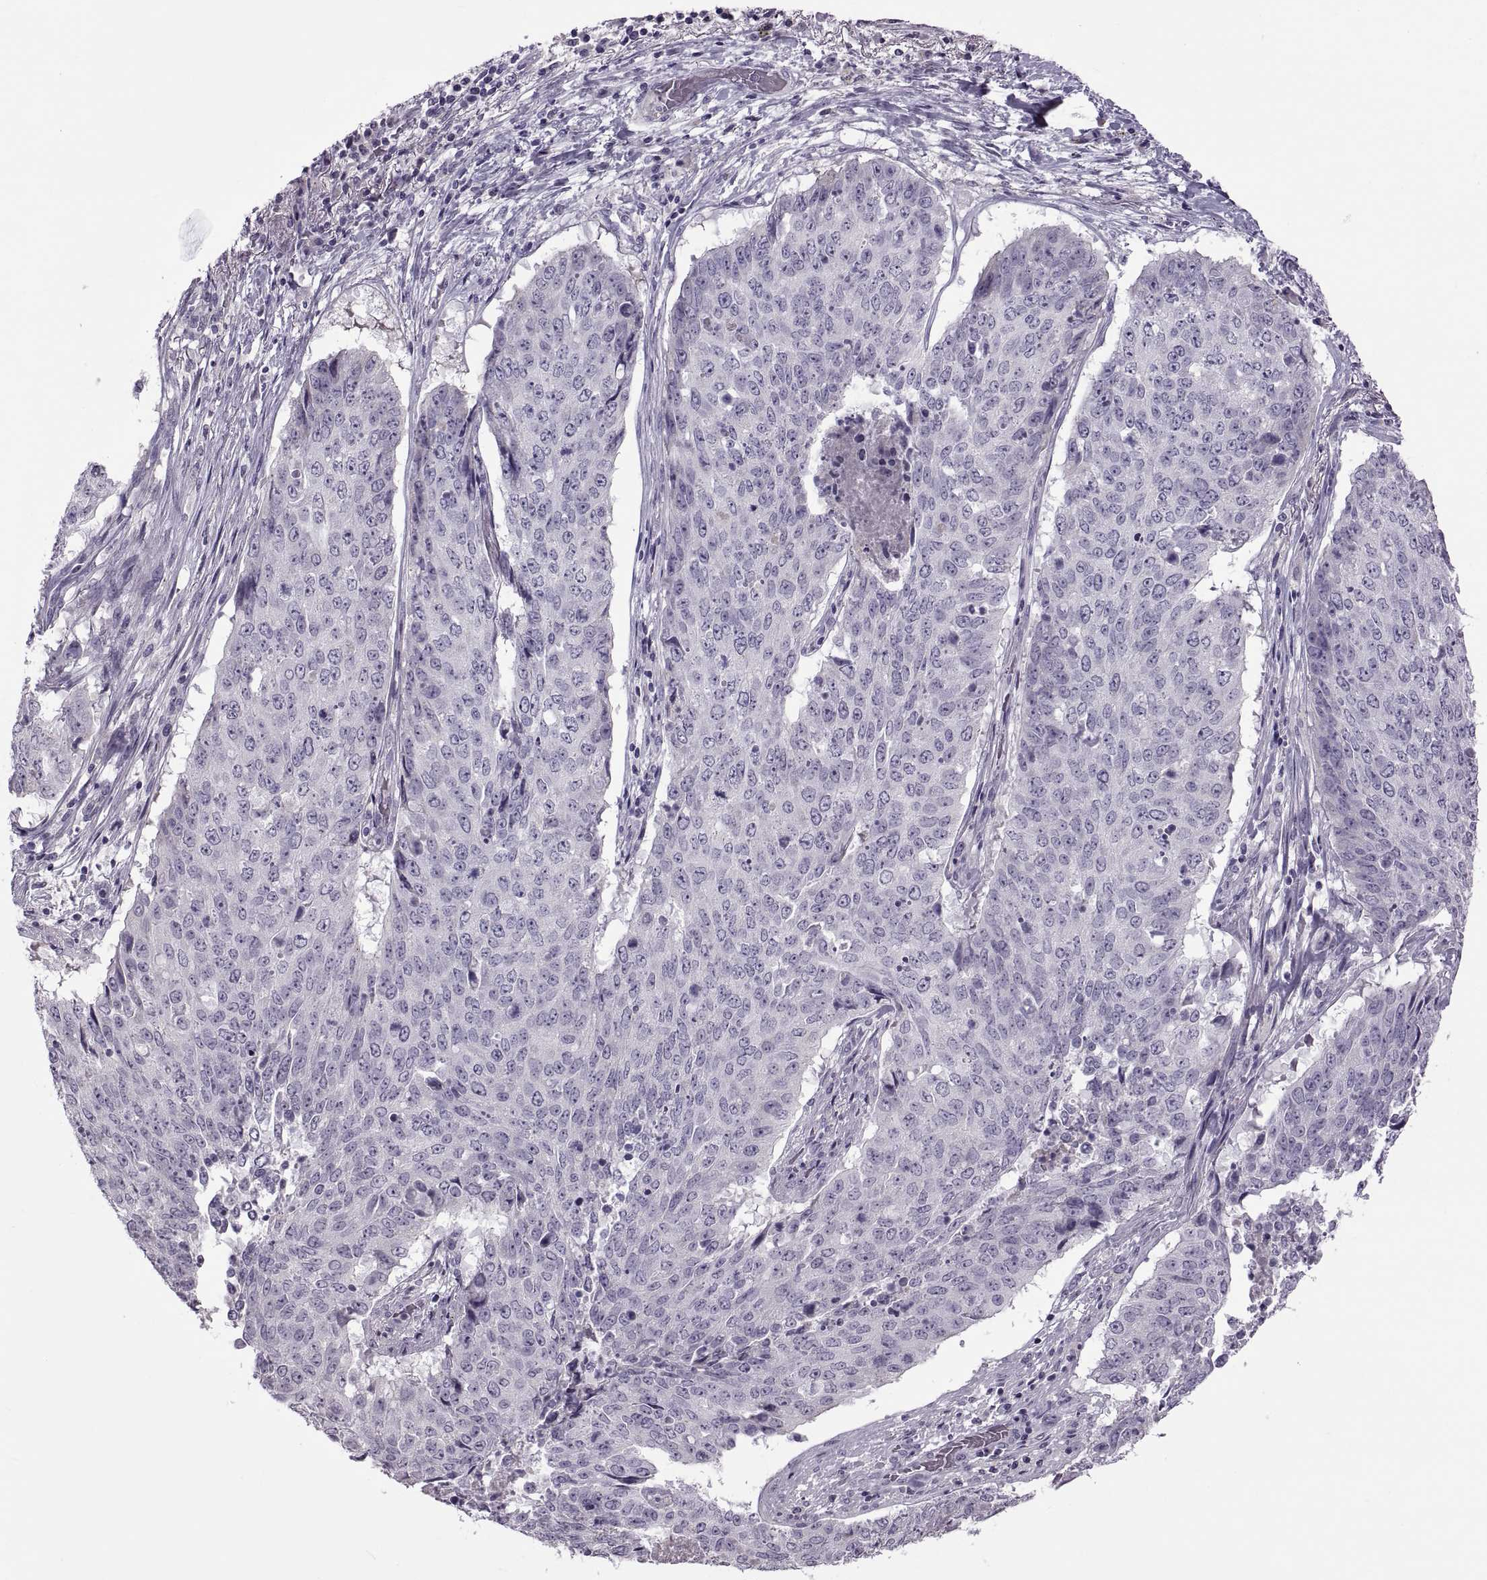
{"staining": {"intensity": "negative", "quantity": "none", "location": "none"}, "tissue": "lung cancer", "cell_type": "Tumor cells", "image_type": "cancer", "snomed": [{"axis": "morphology", "description": "Normal tissue, NOS"}, {"axis": "morphology", "description": "Squamous cell carcinoma, NOS"}, {"axis": "topography", "description": "Bronchus"}, {"axis": "topography", "description": "Lung"}], "caption": "Immunohistochemical staining of human lung cancer displays no significant staining in tumor cells. Brightfield microscopy of immunohistochemistry stained with DAB (brown) and hematoxylin (blue), captured at high magnification.", "gene": "RSPH6A", "patient": {"sex": "male", "age": 64}}